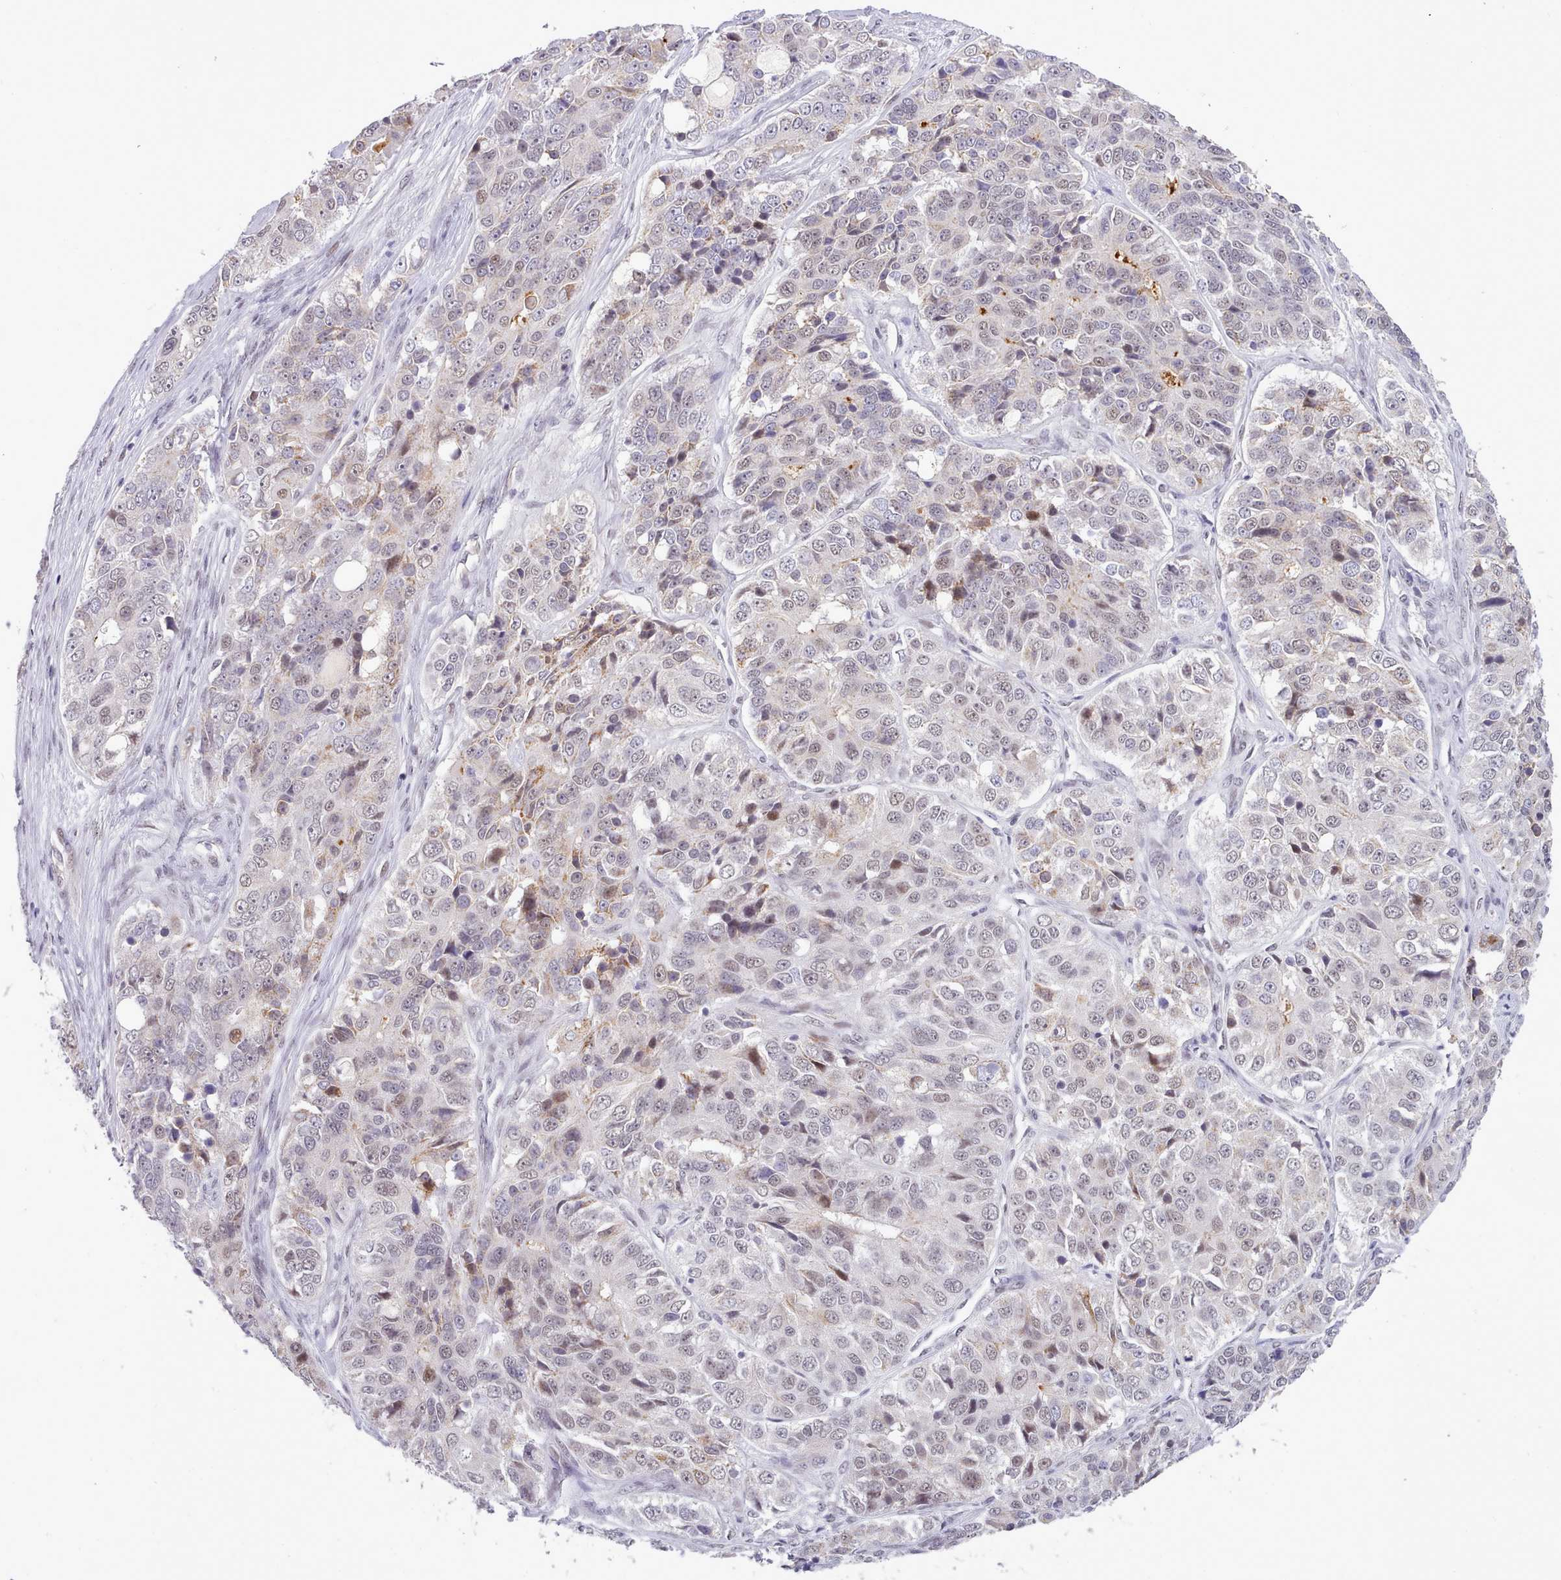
{"staining": {"intensity": "weak", "quantity": "<25%", "location": "nuclear"}, "tissue": "ovarian cancer", "cell_type": "Tumor cells", "image_type": "cancer", "snomed": [{"axis": "morphology", "description": "Carcinoma, endometroid"}, {"axis": "topography", "description": "Ovary"}], "caption": "Immunohistochemistry of ovarian cancer demonstrates no expression in tumor cells. (Brightfield microscopy of DAB (3,3'-diaminobenzidine) IHC at high magnification).", "gene": "RFX1", "patient": {"sex": "female", "age": 51}}